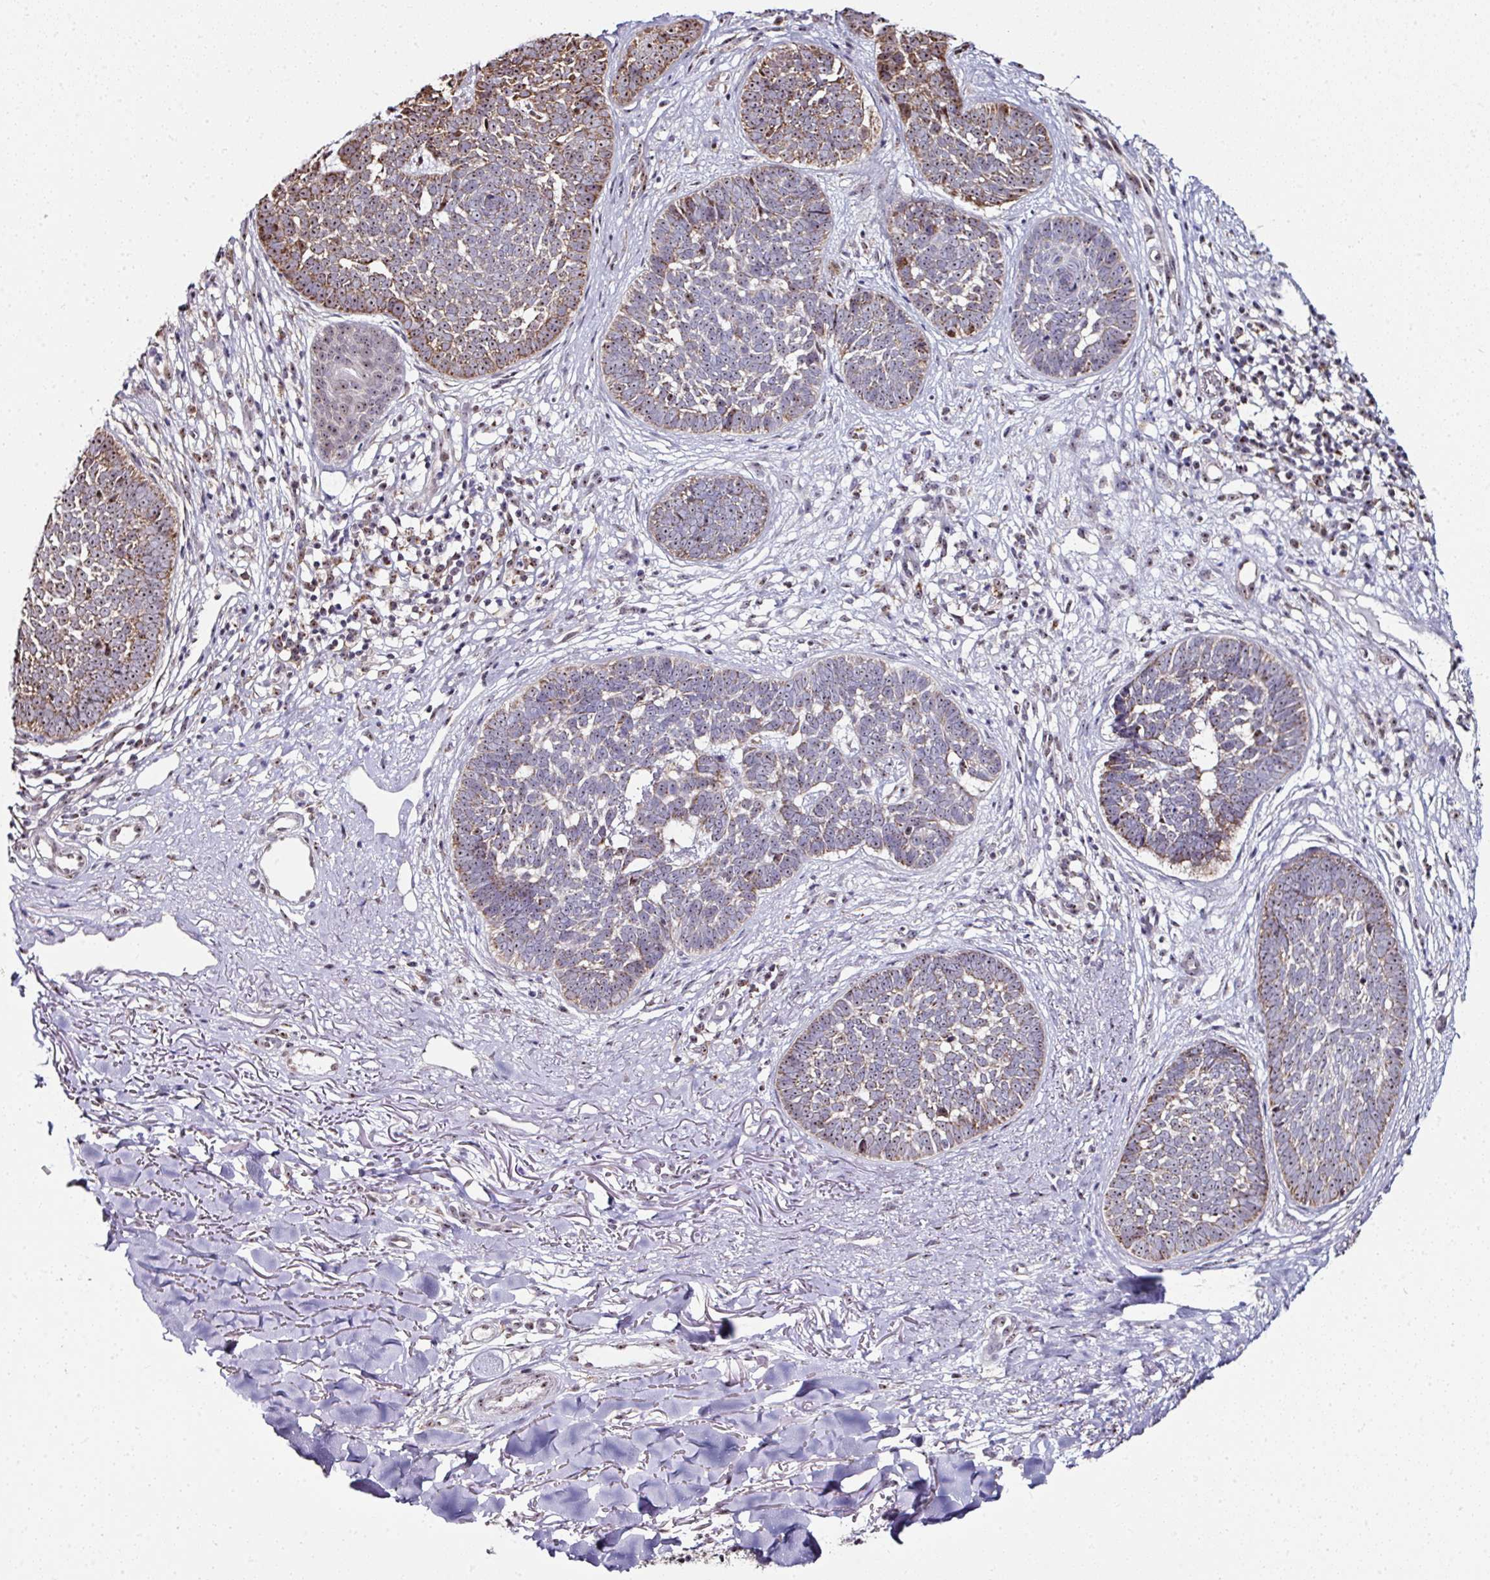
{"staining": {"intensity": "moderate", "quantity": "<25%", "location": "cytoplasmic/membranous,nuclear"}, "tissue": "skin cancer", "cell_type": "Tumor cells", "image_type": "cancer", "snomed": [{"axis": "morphology", "description": "Basal cell carcinoma"}, {"axis": "topography", "description": "Skin"}, {"axis": "topography", "description": "Skin of neck"}, {"axis": "topography", "description": "Skin of shoulder"}, {"axis": "topography", "description": "Skin of back"}], "caption": "Protein expression analysis of skin cancer (basal cell carcinoma) reveals moderate cytoplasmic/membranous and nuclear expression in approximately <25% of tumor cells.", "gene": "NACC2", "patient": {"sex": "male", "age": 80}}